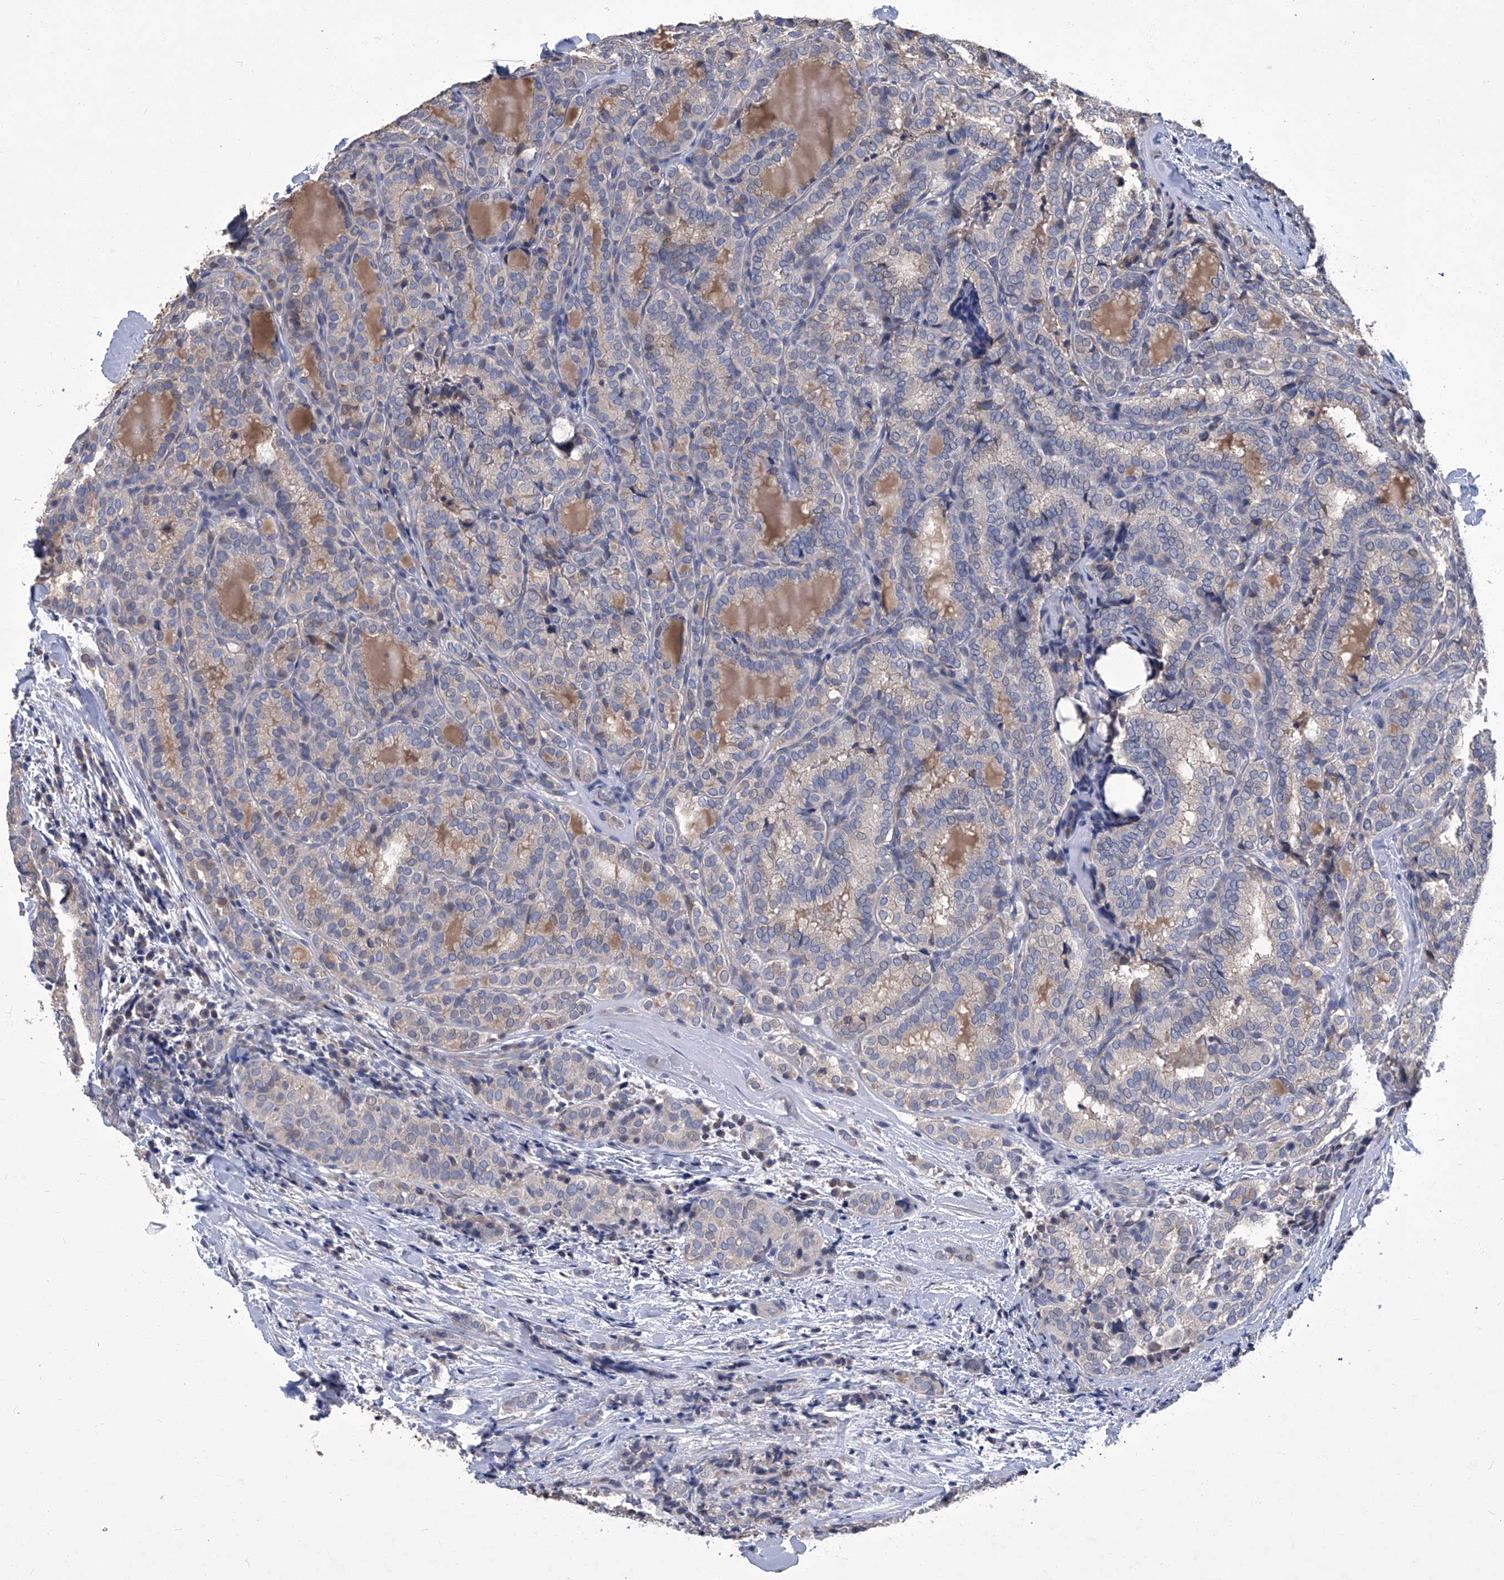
{"staining": {"intensity": "negative", "quantity": "none", "location": "none"}, "tissue": "thyroid cancer", "cell_type": "Tumor cells", "image_type": "cancer", "snomed": [{"axis": "morphology", "description": "Normal tissue, NOS"}, {"axis": "morphology", "description": "Papillary adenocarcinoma, NOS"}, {"axis": "topography", "description": "Thyroid gland"}], "caption": "There is no significant expression in tumor cells of thyroid papillary adenocarcinoma. The staining is performed using DAB brown chromogen with nuclei counter-stained in using hematoxylin.", "gene": "TGFBR1", "patient": {"sex": "female", "age": 30}}